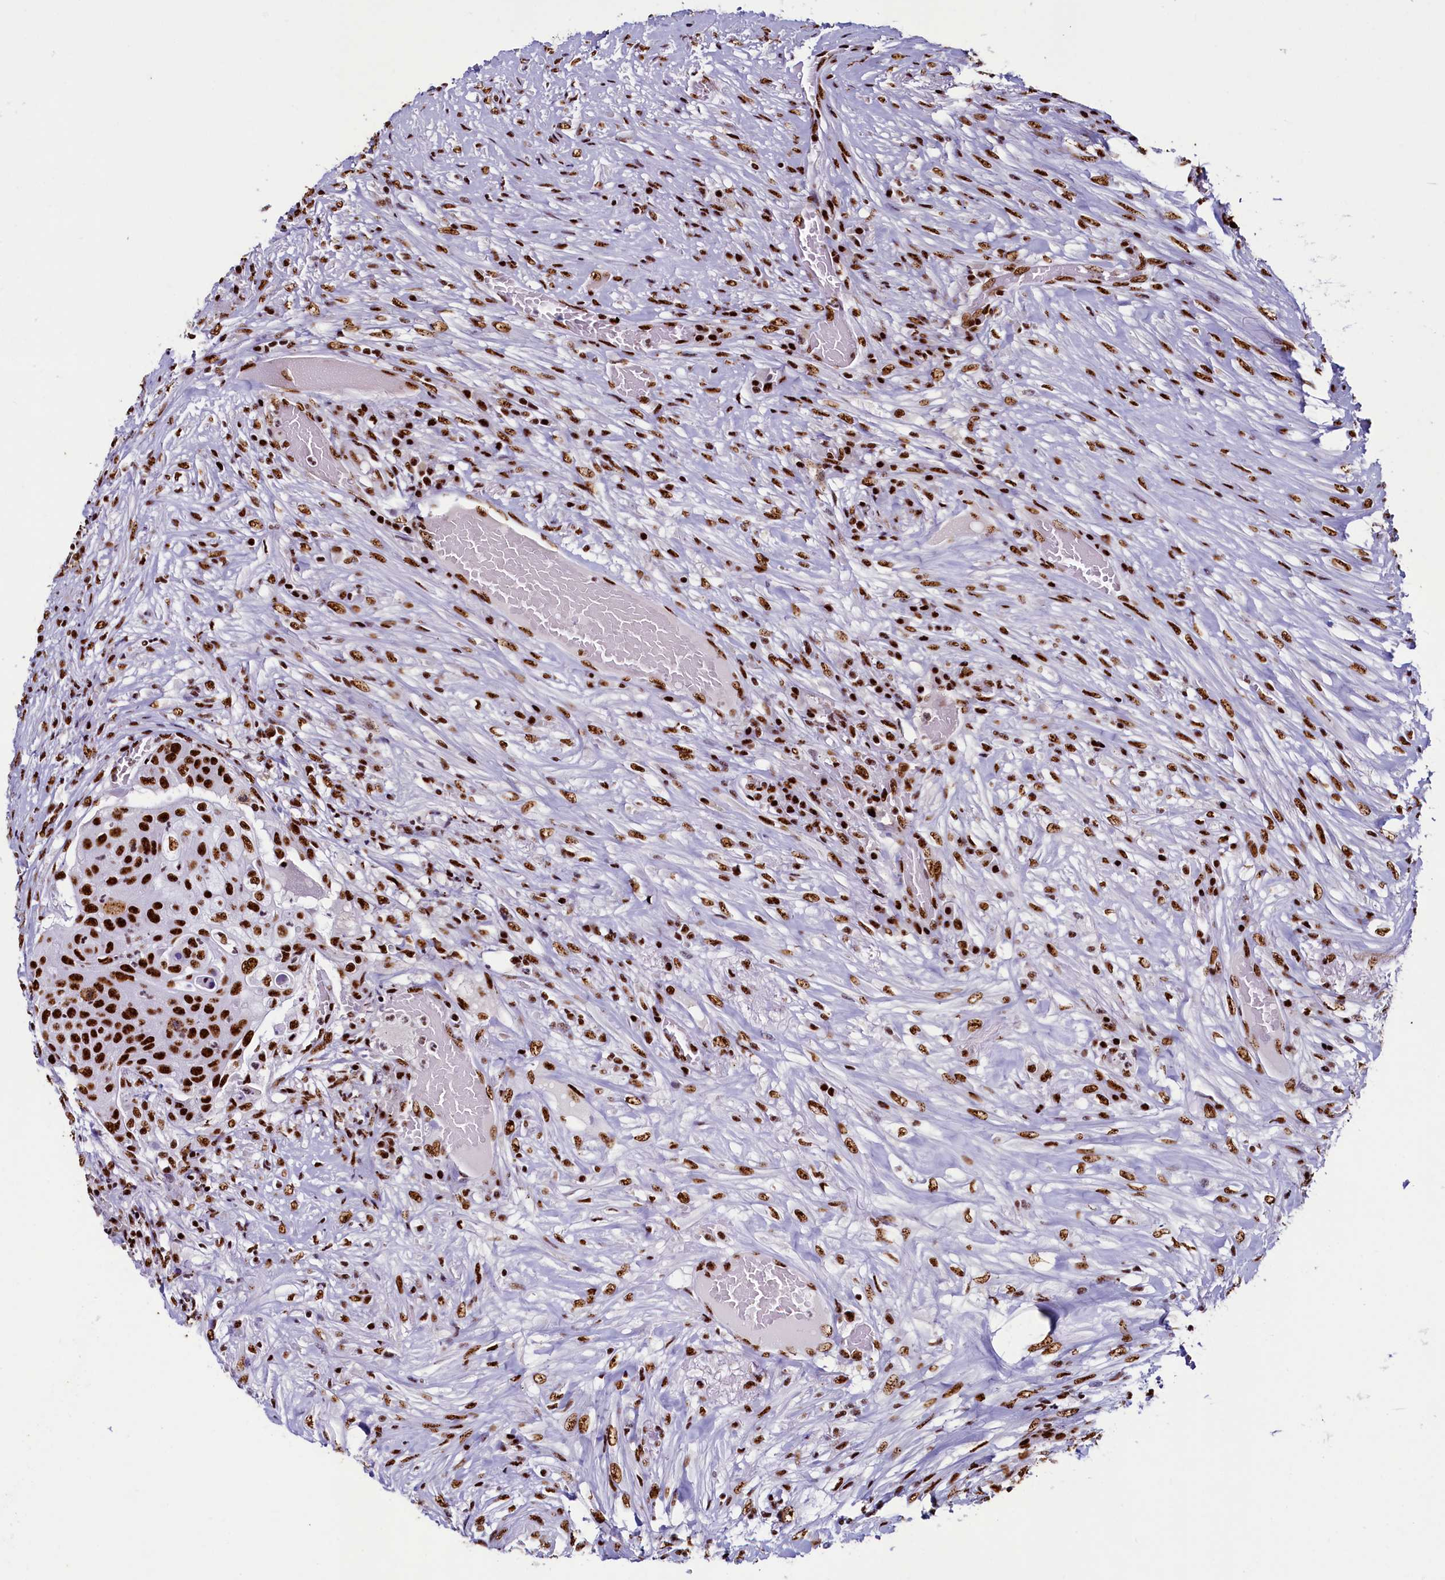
{"staining": {"intensity": "strong", "quantity": ">75%", "location": "nuclear"}, "tissue": "urothelial cancer", "cell_type": "Tumor cells", "image_type": "cancer", "snomed": [{"axis": "morphology", "description": "Urothelial carcinoma, High grade"}, {"axis": "topography", "description": "Urinary bladder"}], "caption": "About >75% of tumor cells in high-grade urothelial carcinoma demonstrate strong nuclear protein expression as visualized by brown immunohistochemical staining.", "gene": "SRRM2", "patient": {"sex": "female", "age": 63}}